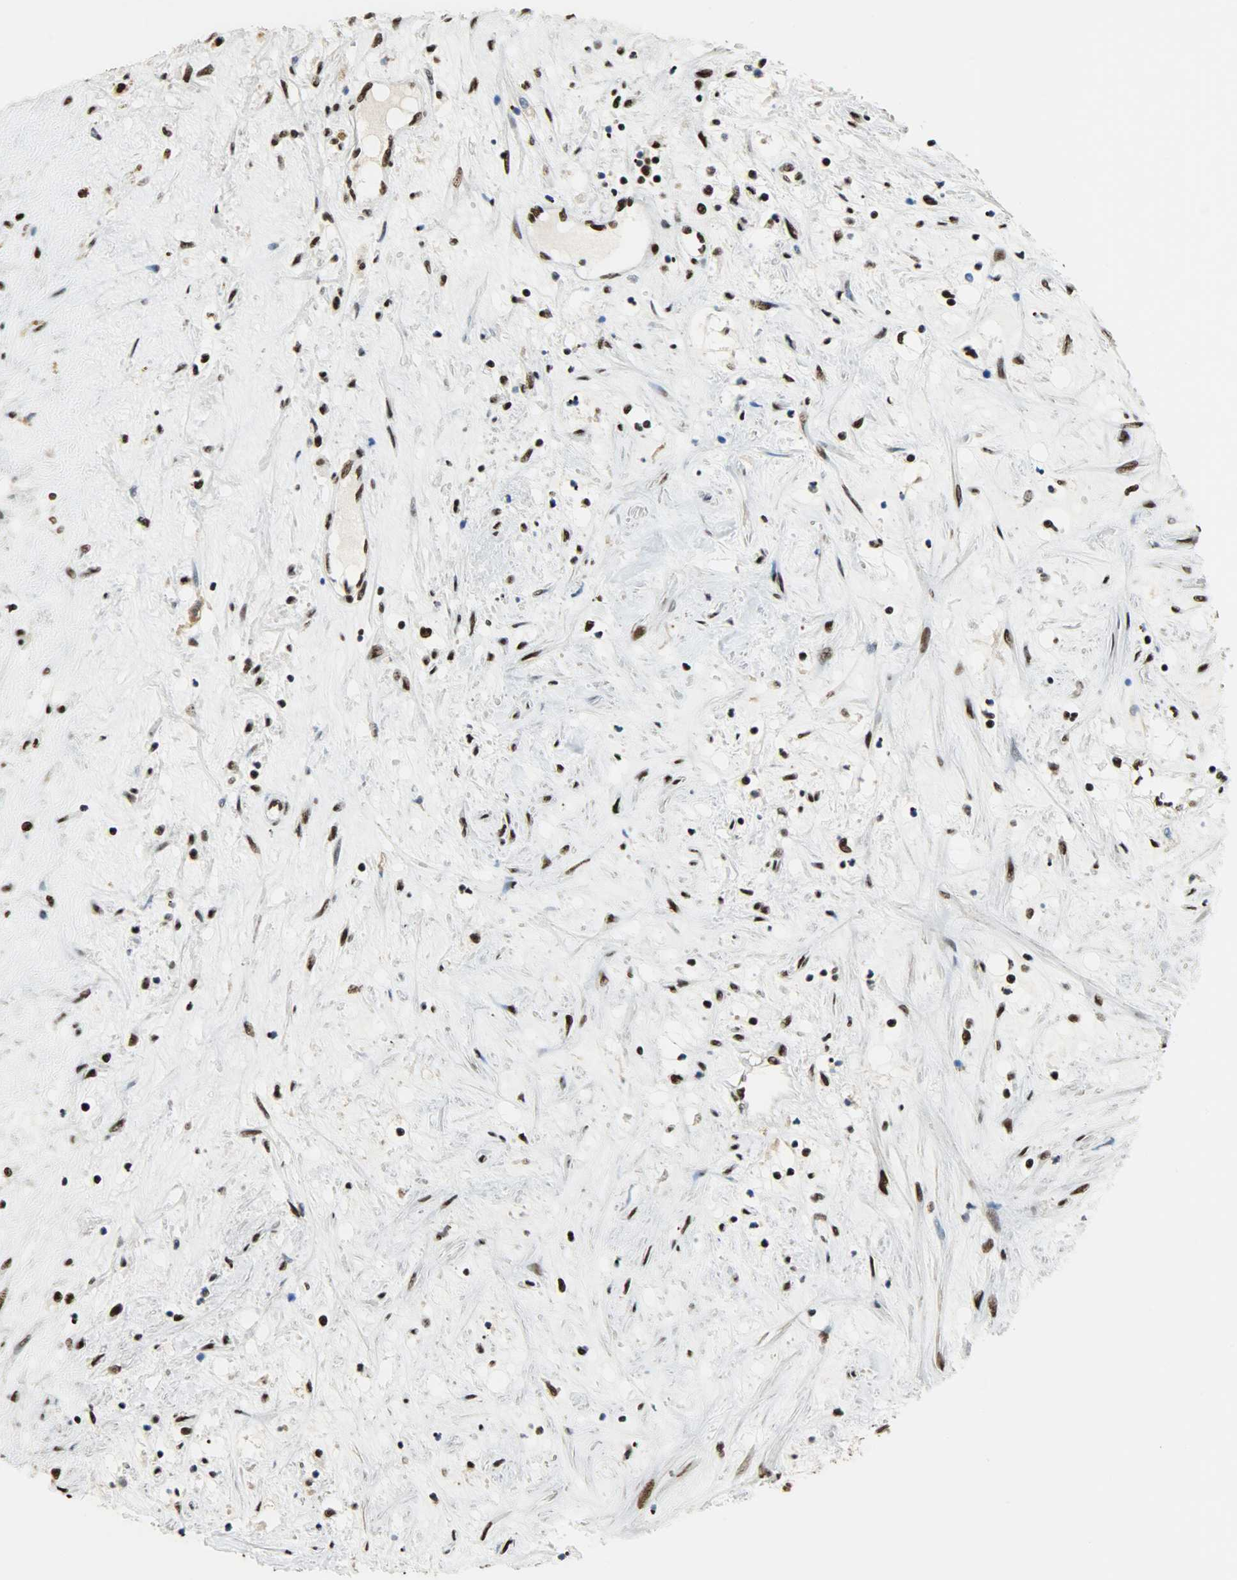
{"staining": {"intensity": "strong", "quantity": ">75%", "location": "nuclear"}, "tissue": "renal cancer", "cell_type": "Tumor cells", "image_type": "cancer", "snomed": [{"axis": "morphology", "description": "Adenocarcinoma, NOS"}, {"axis": "topography", "description": "Kidney"}], "caption": "IHC staining of adenocarcinoma (renal), which shows high levels of strong nuclear expression in about >75% of tumor cells indicating strong nuclear protein staining. The staining was performed using DAB (3,3'-diaminobenzidine) (brown) for protein detection and nuclei were counterstained in hematoxylin (blue).", "gene": "SSB", "patient": {"sex": "male", "age": 68}}